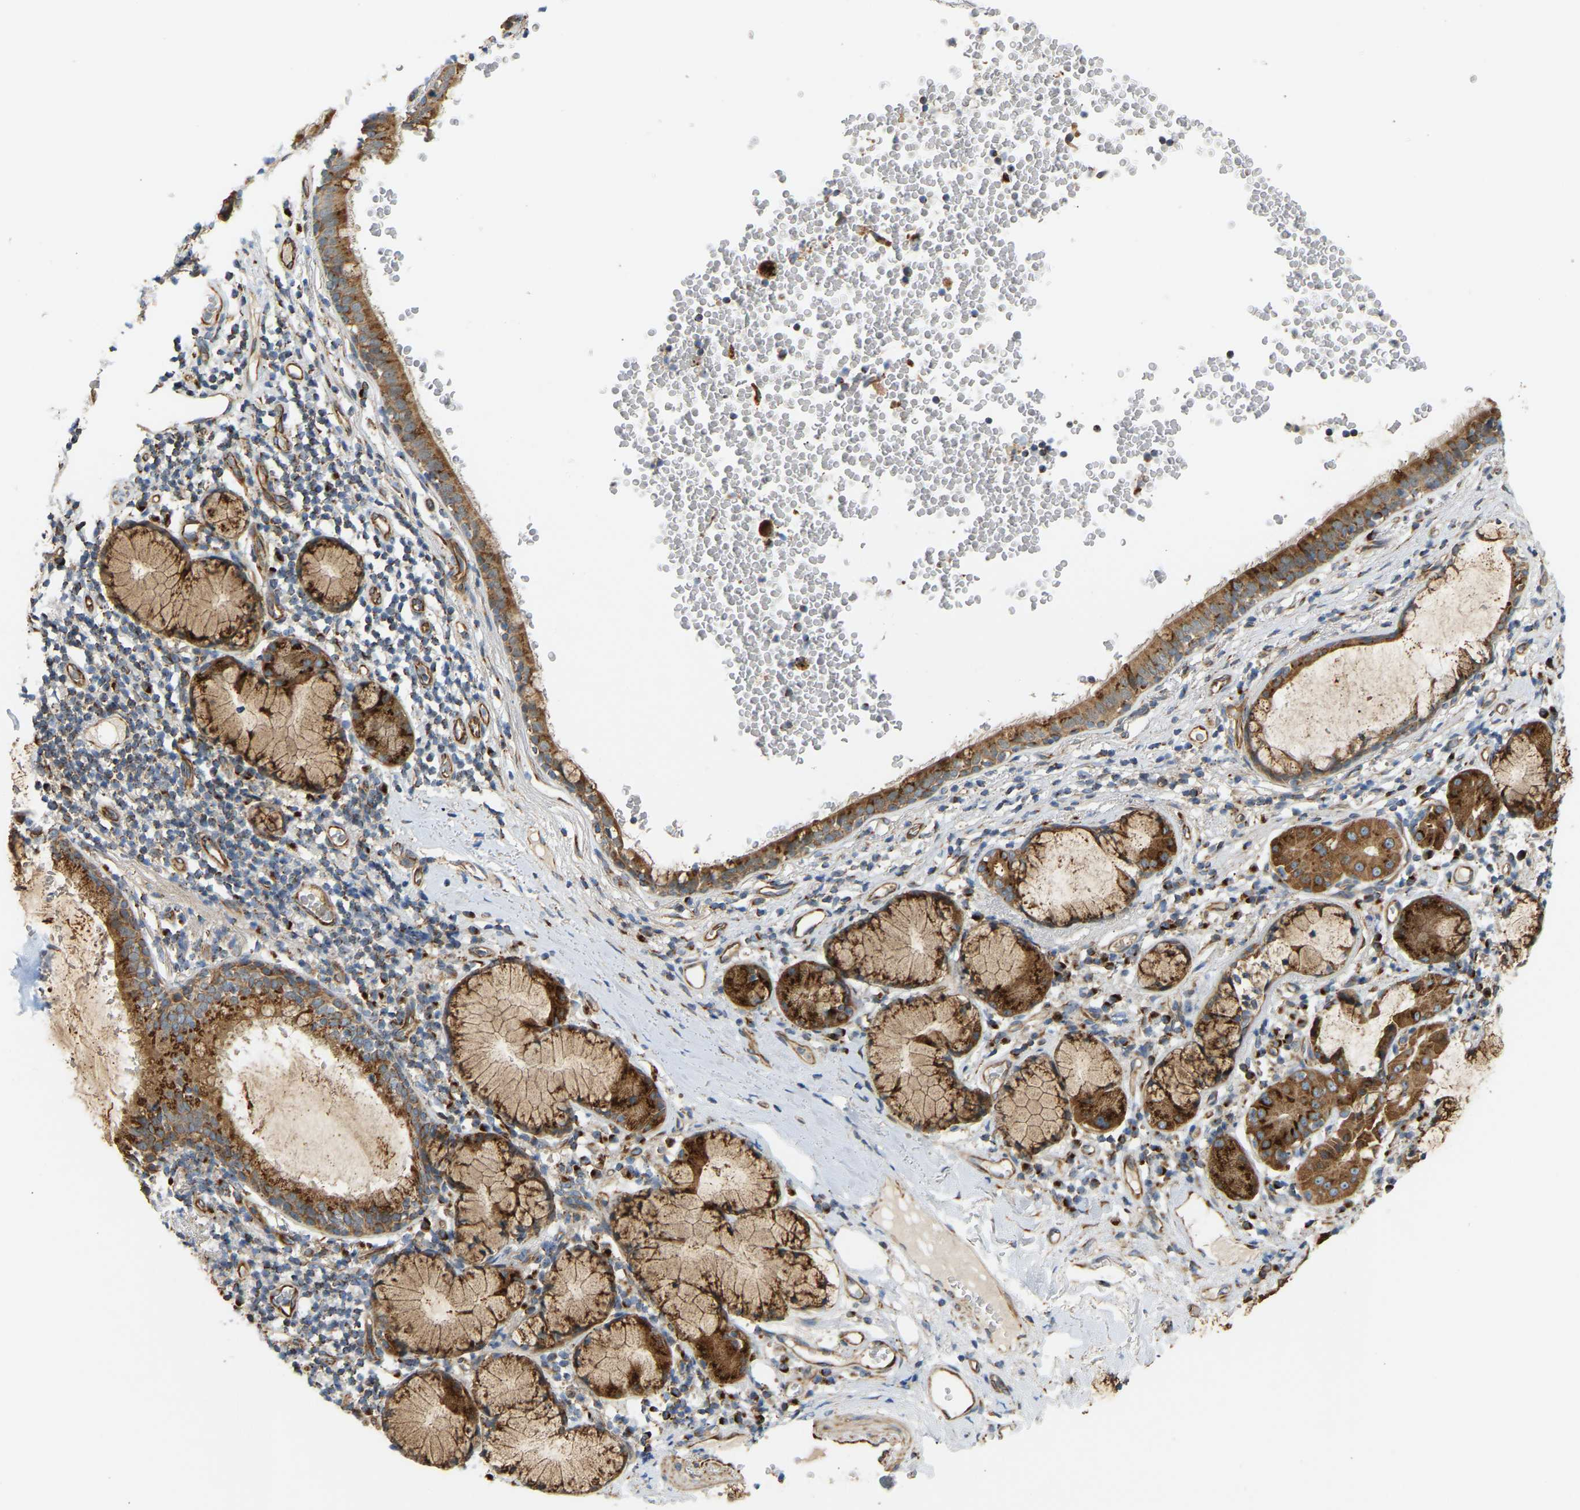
{"staining": {"intensity": "strong", "quantity": ">75%", "location": "cytoplasmic/membranous"}, "tissue": "bronchus", "cell_type": "Respiratory epithelial cells", "image_type": "normal", "snomed": [{"axis": "morphology", "description": "Normal tissue, NOS"}, {"axis": "morphology", "description": "Inflammation, NOS"}, {"axis": "topography", "description": "Cartilage tissue"}, {"axis": "topography", "description": "Bronchus"}], "caption": "The histopathology image displays a brown stain indicating the presence of a protein in the cytoplasmic/membranous of respiratory epithelial cells in bronchus. (DAB IHC with brightfield microscopy, high magnification).", "gene": "YIPF2", "patient": {"sex": "male", "age": 77}}